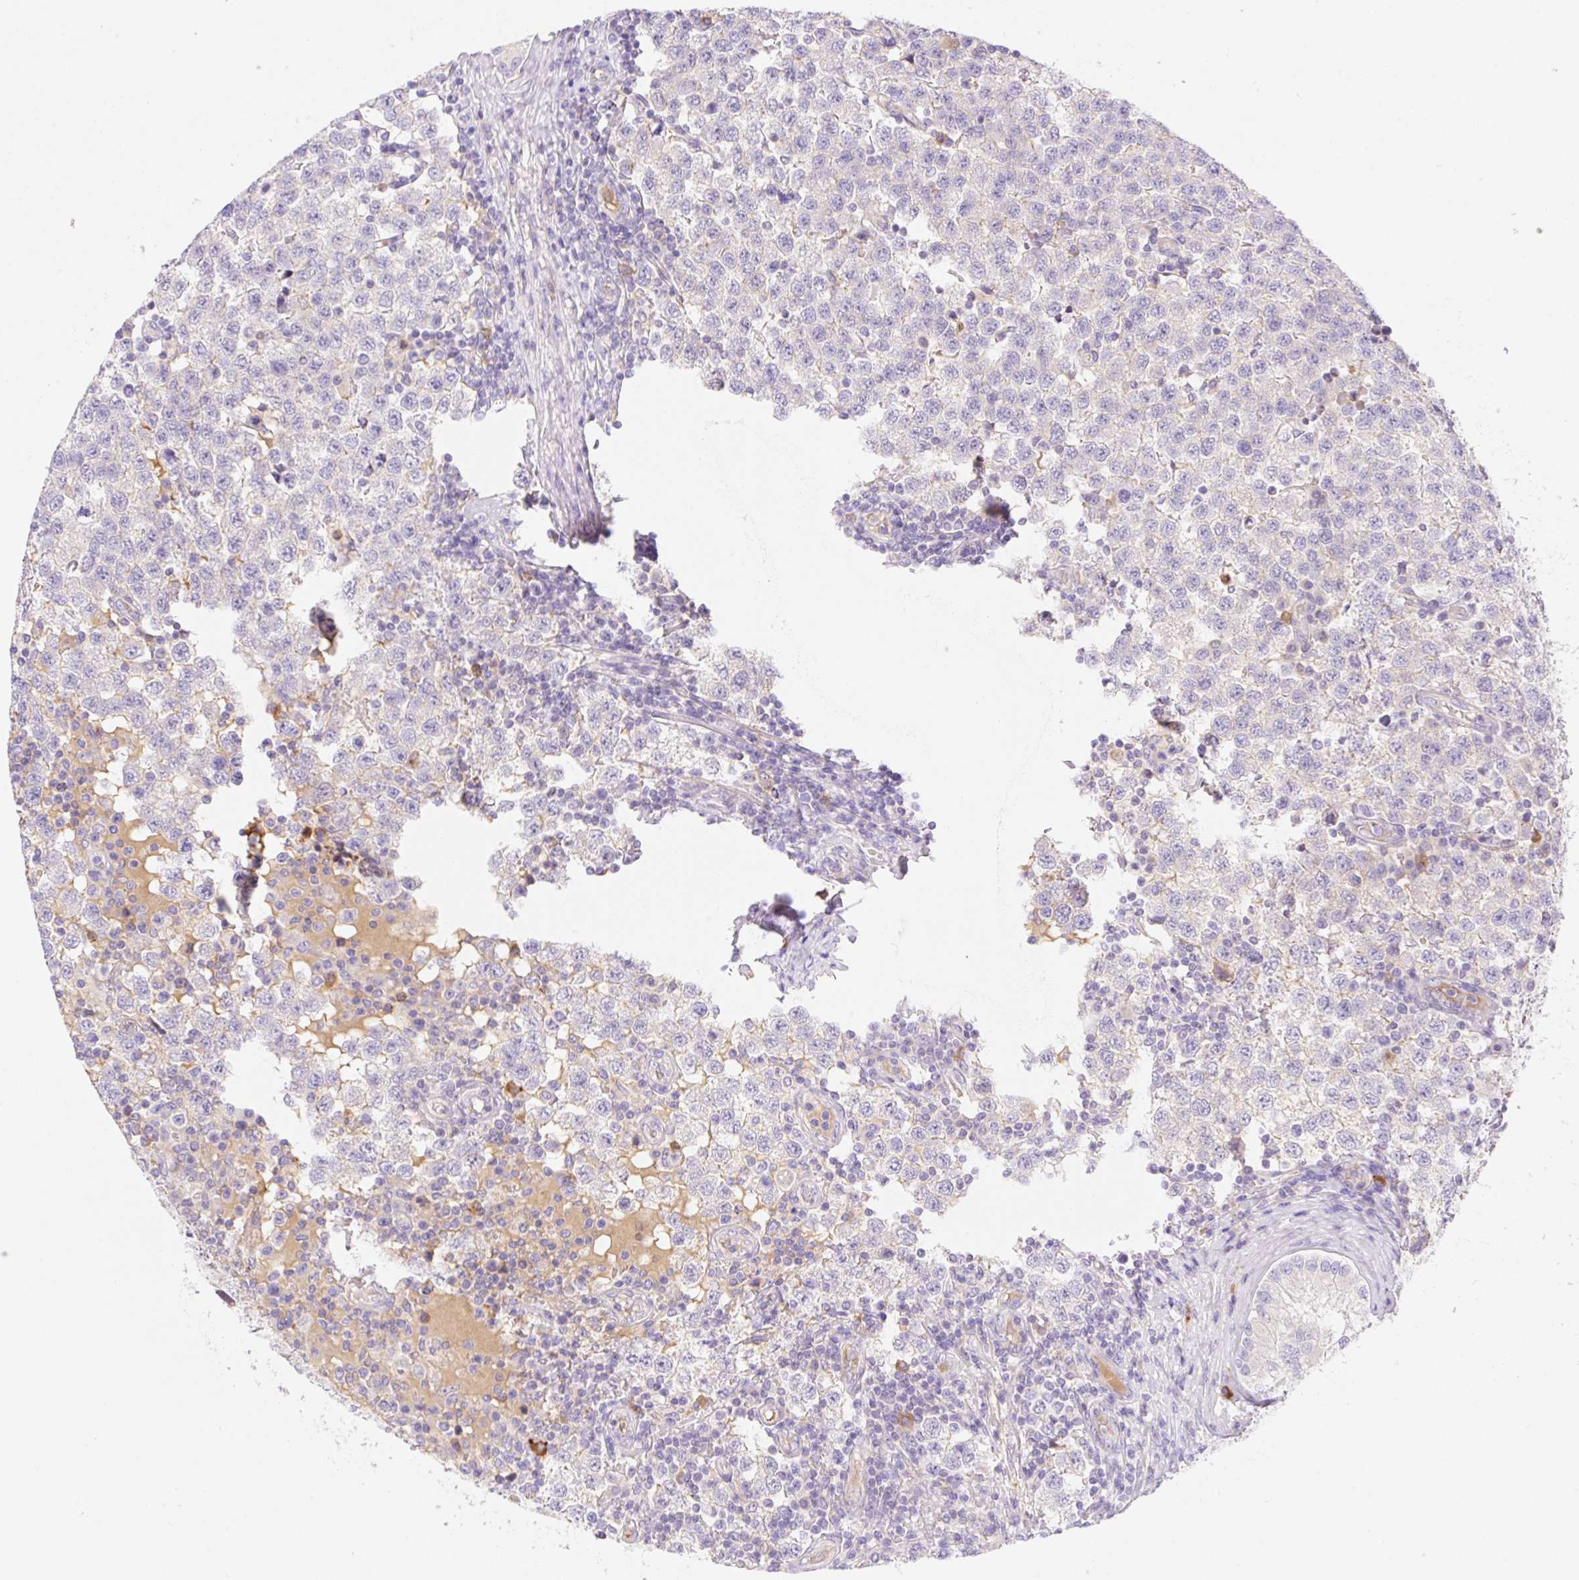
{"staining": {"intensity": "negative", "quantity": "none", "location": "none"}, "tissue": "testis cancer", "cell_type": "Tumor cells", "image_type": "cancer", "snomed": [{"axis": "morphology", "description": "Seminoma, NOS"}, {"axis": "topography", "description": "Testis"}], "caption": "Testis cancer was stained to show a protein in brown. There is no significant staining in tumor cells.", "gene": "DENND5A", "patient": {"sex": "male", "age": 34}}